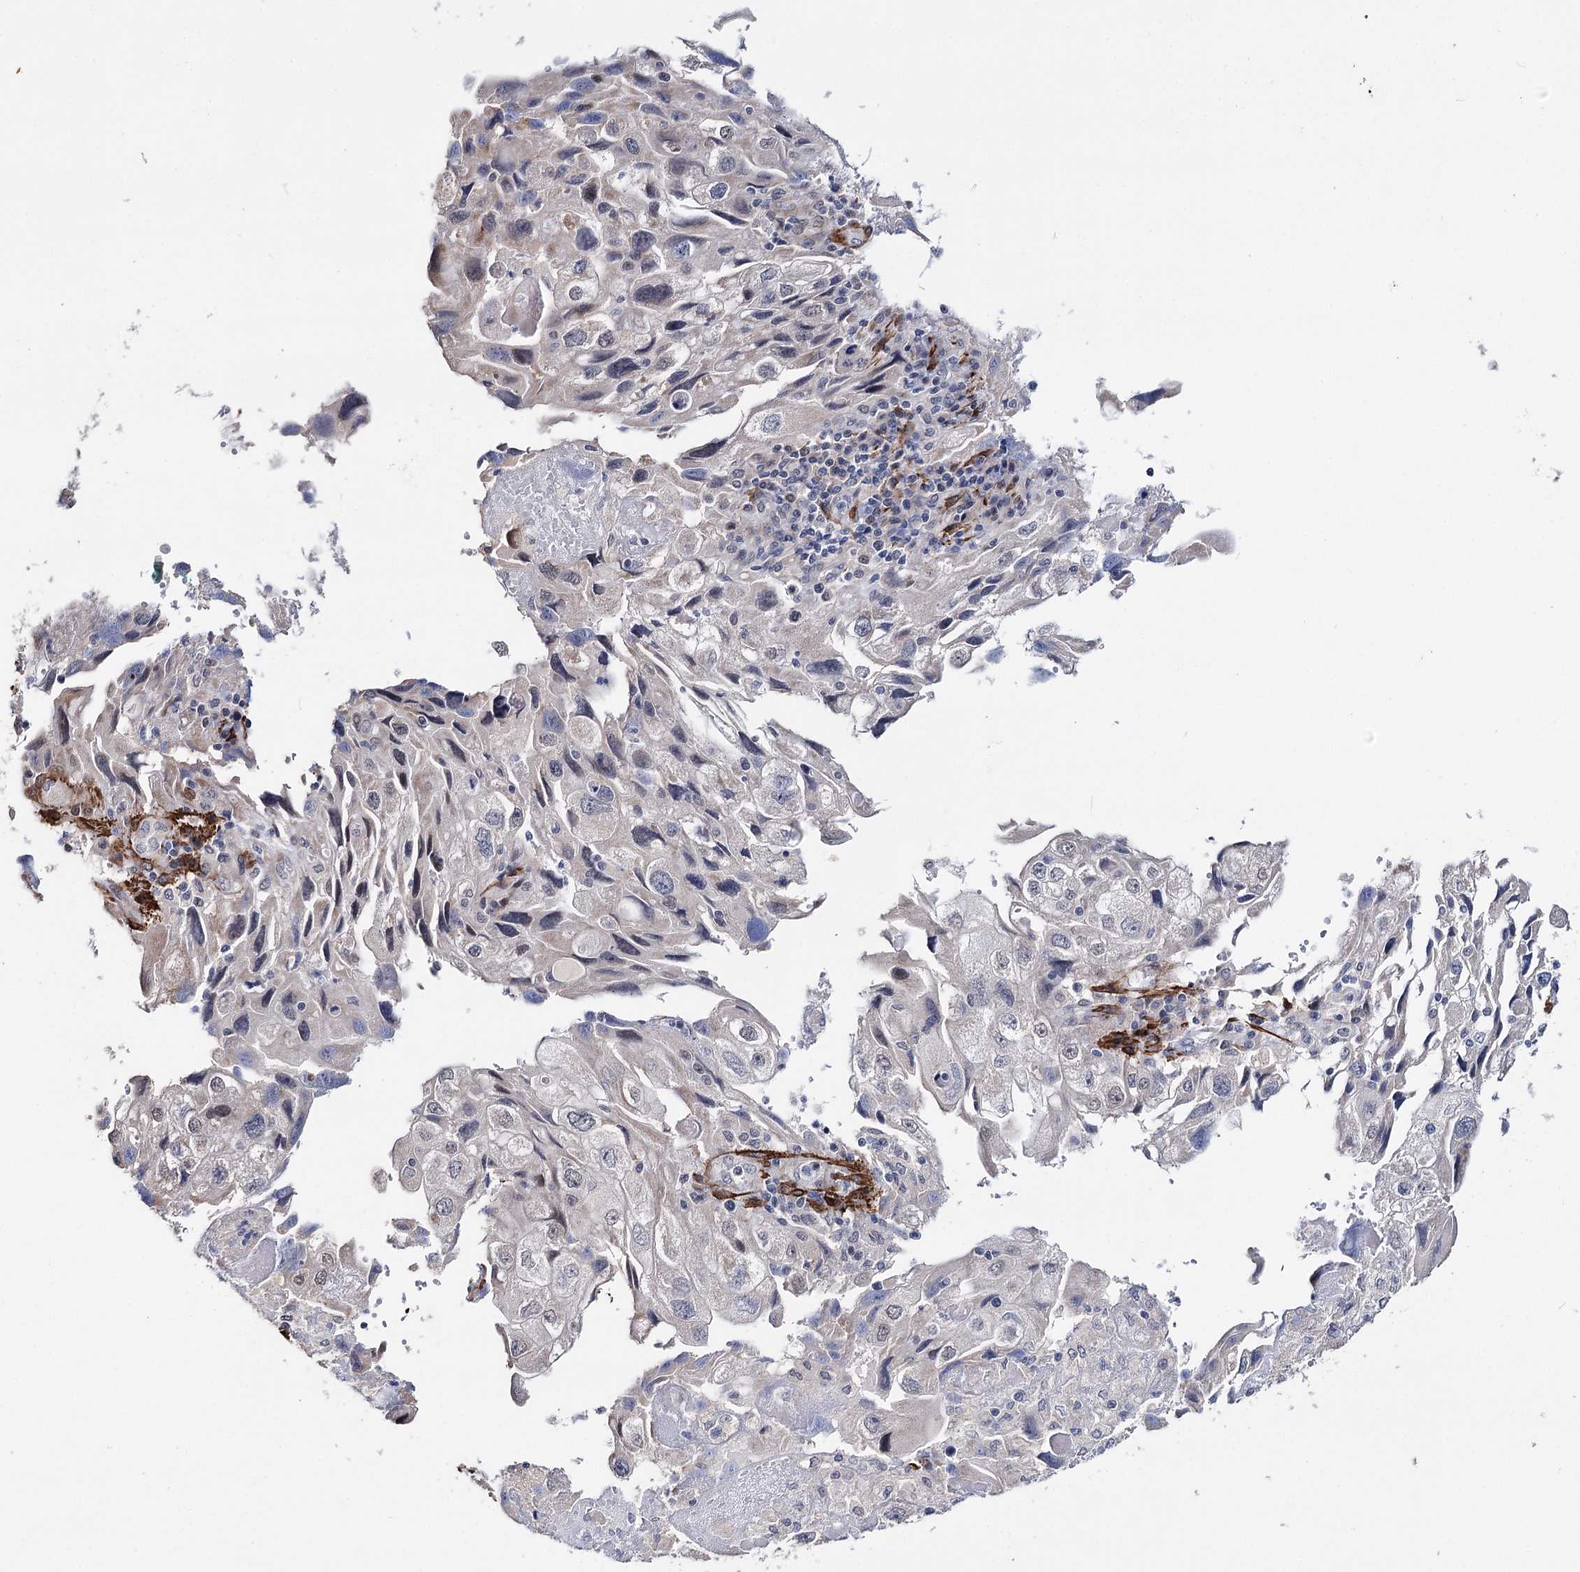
{"staining": {"intensity": "negative", "quantity": "none", "location": "none"}, "tissue": "endometrial cancer", "cell_type": "Tumor cells", "image_type": "cancer", "snomed": [{"axis": "morphology", "description": "Adenocarcinoma, NOS"}, {"axis": "topography", "description": "Endometrium"}], "caption": "An image of endometrial adenocarcinoma stained for a protein displays no brown staining in tumor cells. (Immunohistochemistry (ihc), brightfield microscopy, high magnification).", "gene": "CFAP46", "patient": {"sex": "female", "age": 49}}